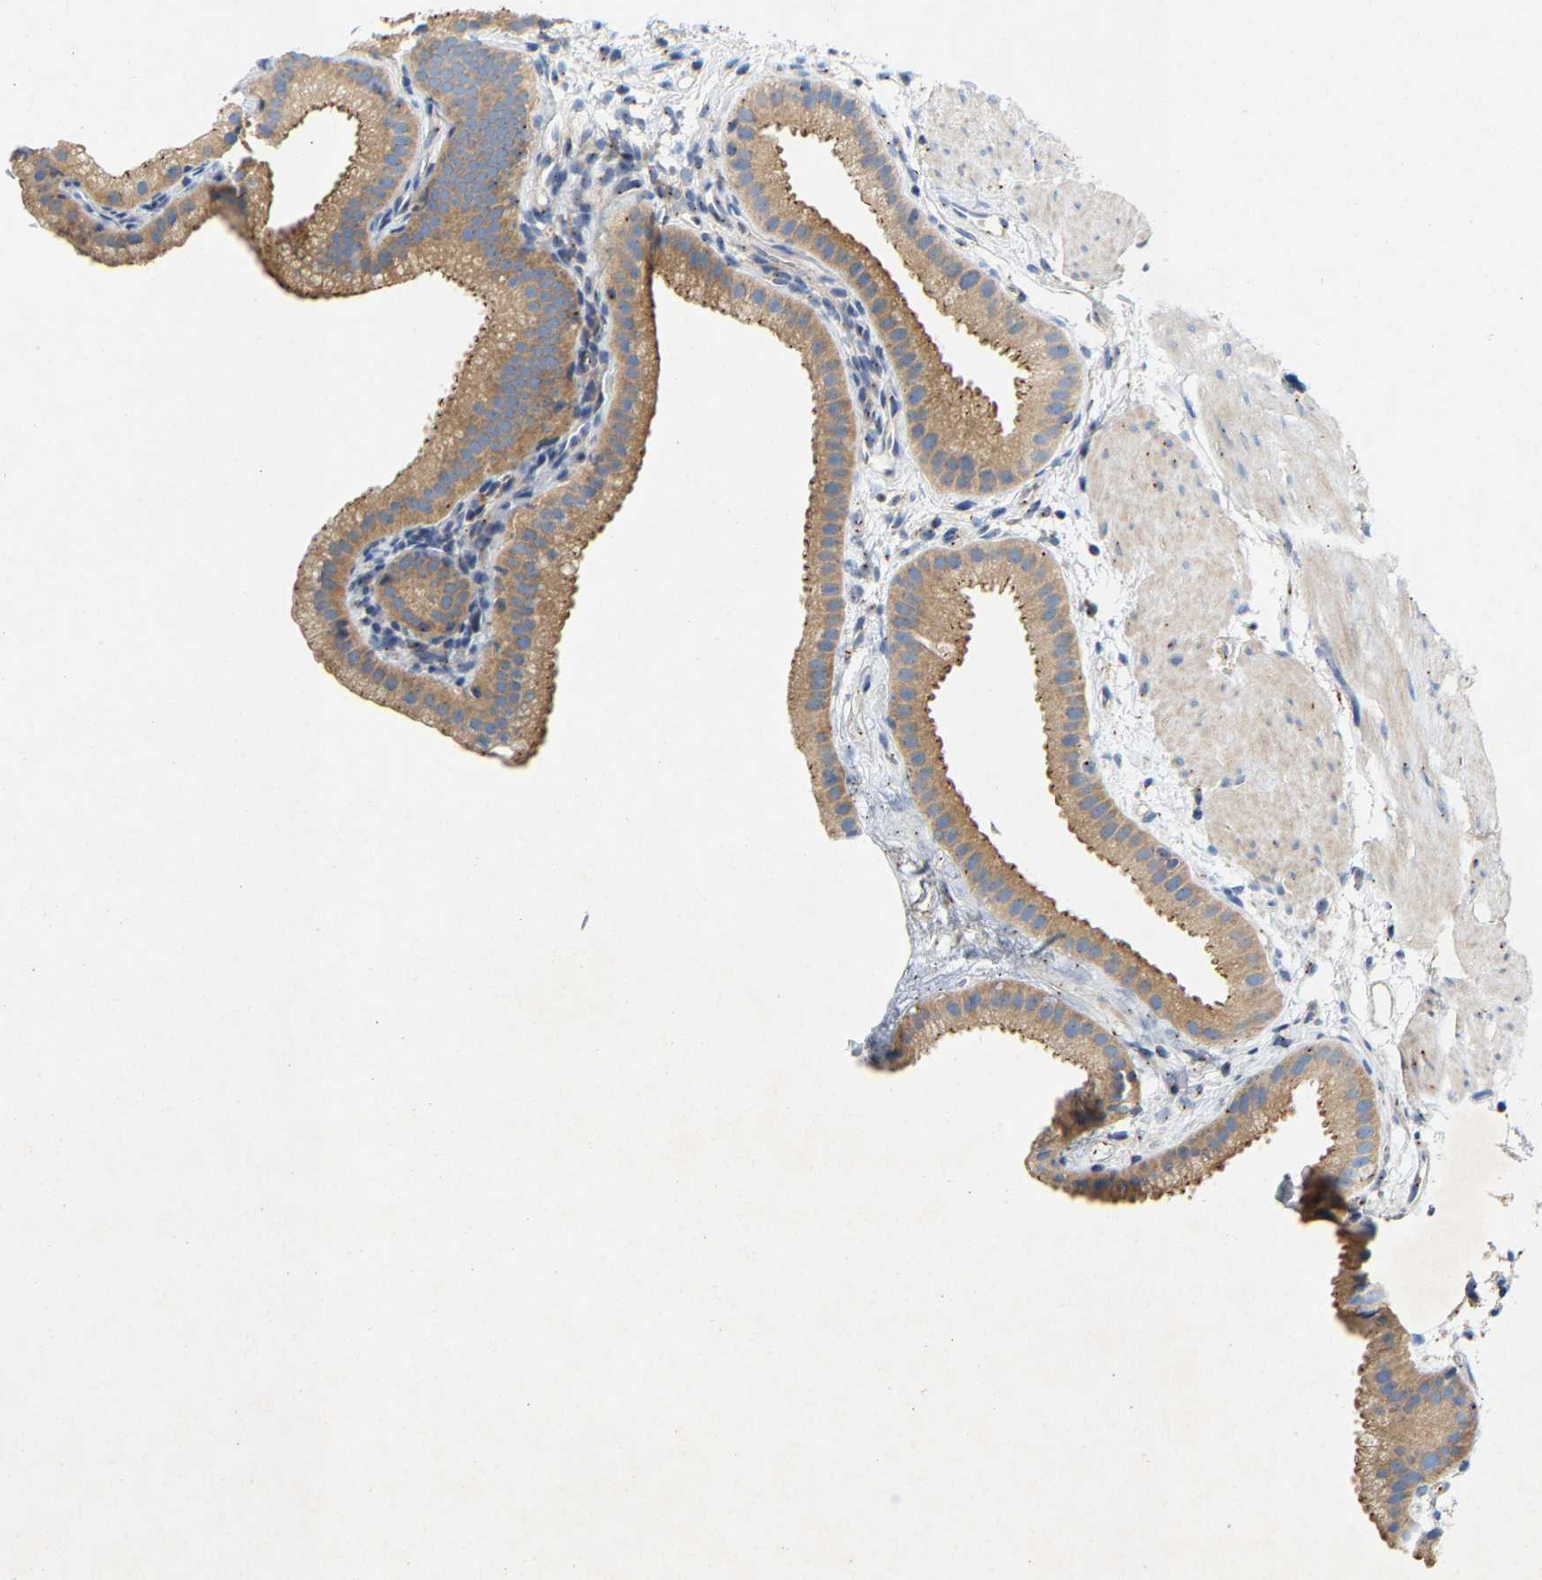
{"staining": {"intensity": "moderate", "quantity": ">75%", "location": "cytoplasmic/membranous"}, "tissue": "gallbladder", "cell_type": "Glandular cells", "image_type": "normal", "snomed": [{"axis": "morphology", "description": "Normal tissue, NOS"}, {"axis": "topography", "description": "Gallbladder"}], "caption": "DAB immunohistochemical staining of unremarkable gallbladder demonstrates moderate cytoplasmic/membranous protein expression in approximately >75% of glandular cells.", "gene": "PCNT", "patient": {"sex": "female", "age": 64}}